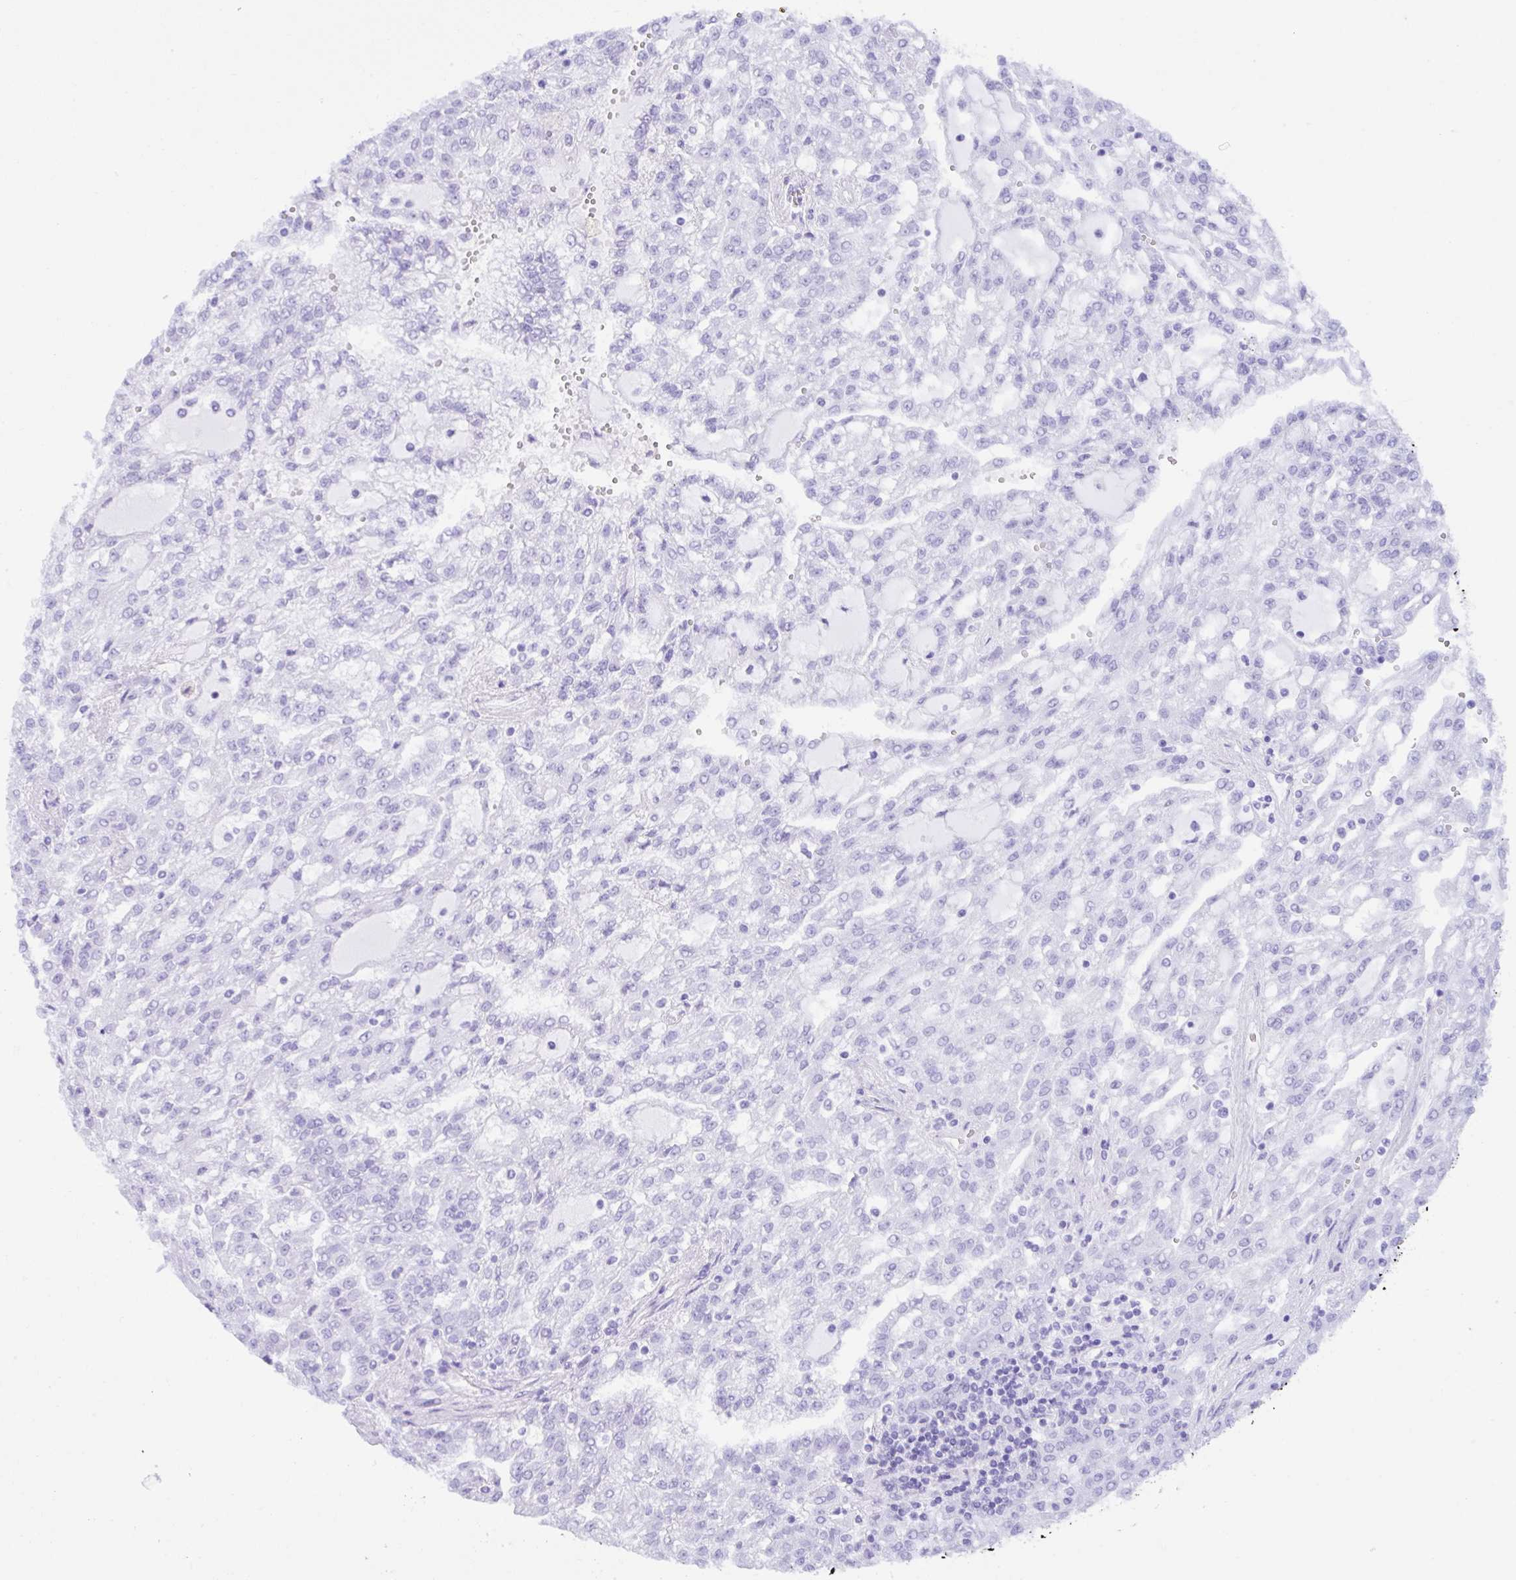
{"staining": {"intensity": "negative", "quantity": "none", "location": "none"}, "tissue": "renal cancer", "cell_type": "Tumor cells", "image_type": "cancer", "snomed": [{"axis": "morphology", "description": "Adenocarcinoma, NOS"}, {"axis": "topography", "description": "Kidney"}], "caption": "Tumor cells are negative for brown protein staining in renal cancer (adenocarcinoma).", "gene": "CCDC12", "patient": {"sex": "male", "age": 63}}